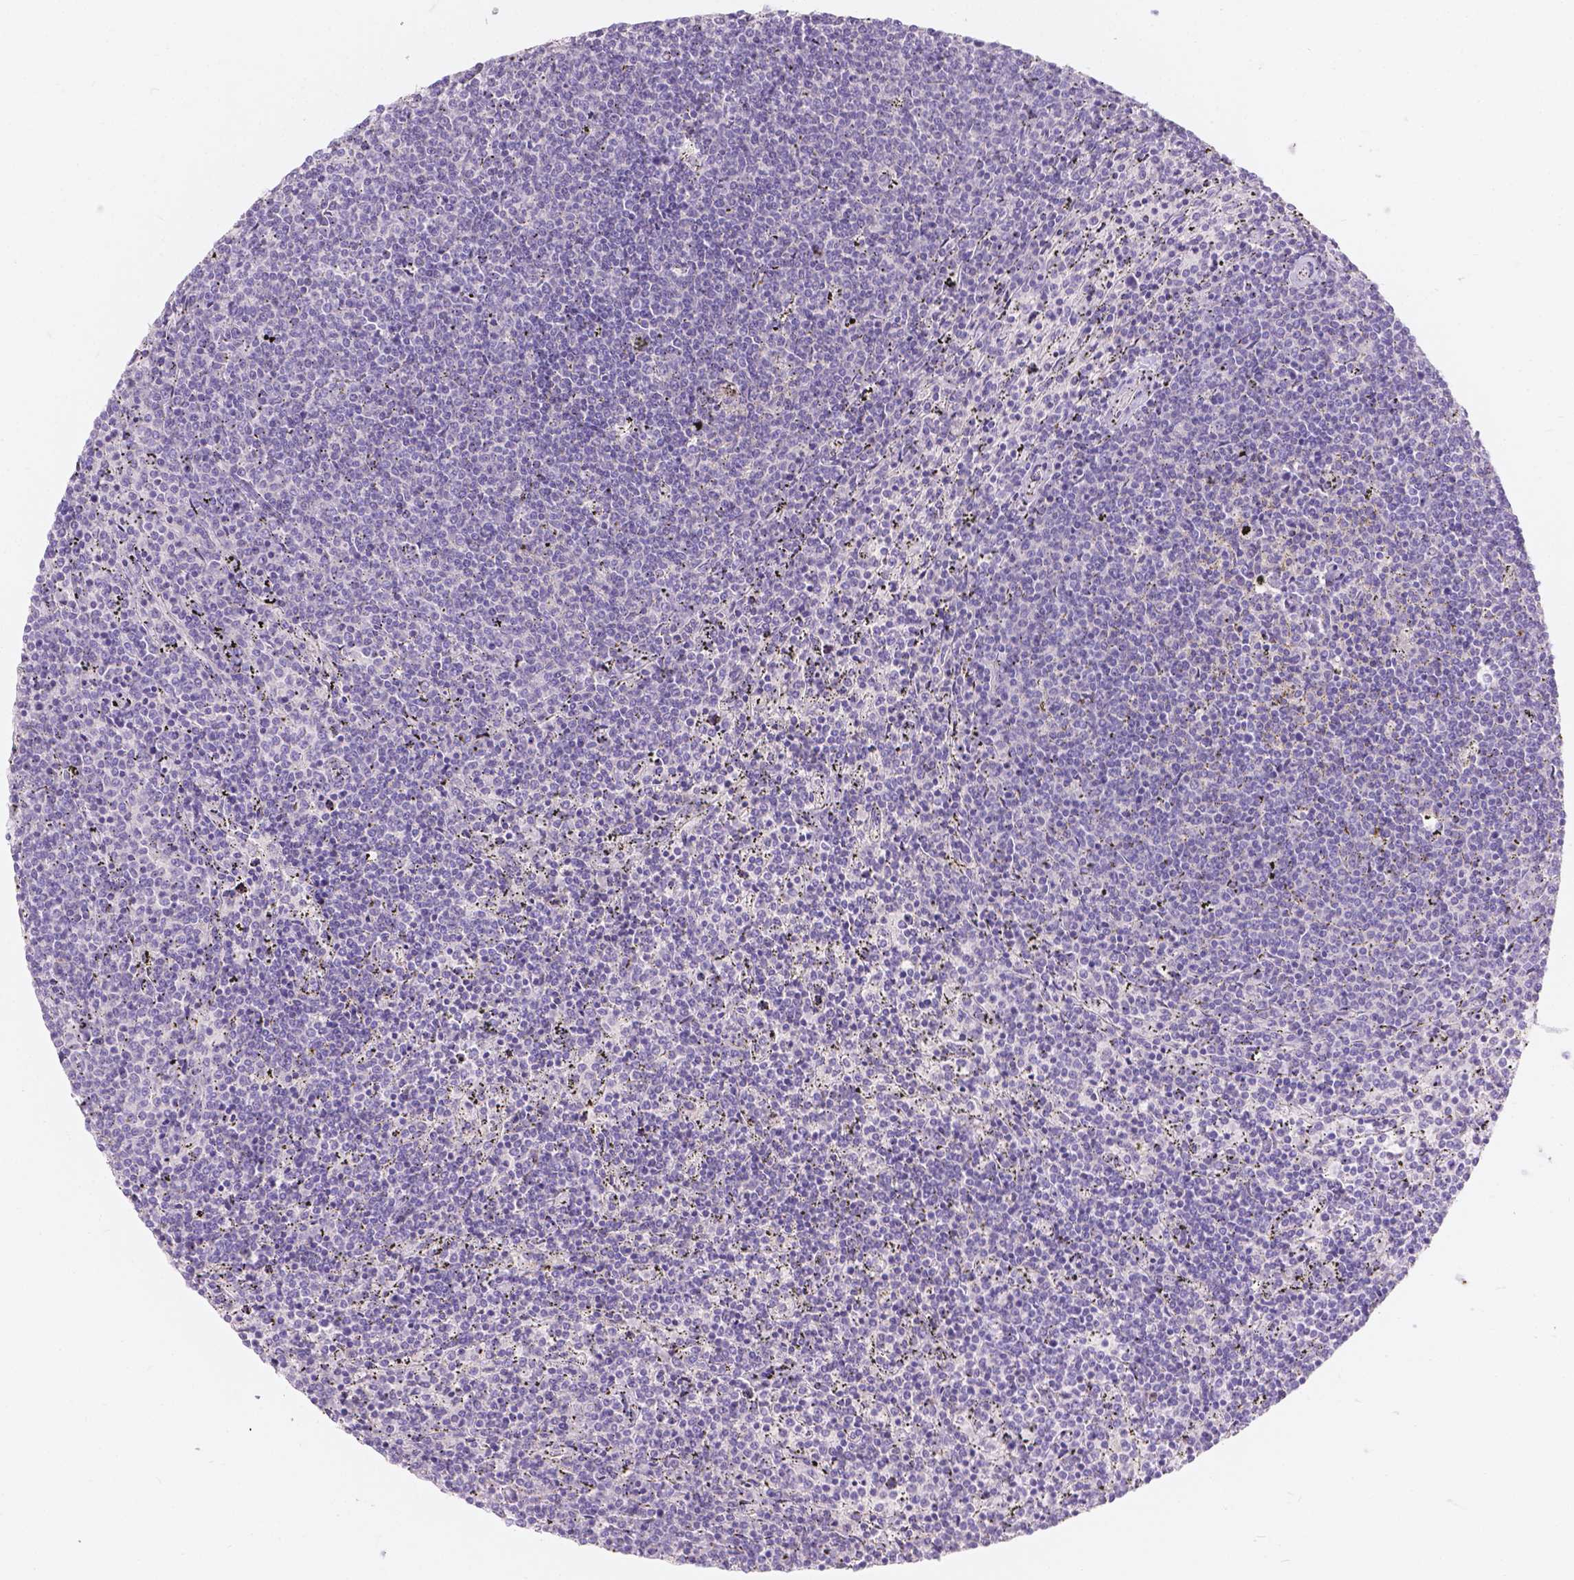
{"staining": {"intensity": "negative", "quantity": "none", "location": "none"}, "tissue": "lymphoma", "cell_type": "Tumor cells", "image_type": "cancer", "snomed": [{"axis": "morphology", "description": "Malignant lymphoma, non-Hodgkin's type, Low grade"}, {"axis": "topography", "description": "Spleen"}], "caption": "There is no significant positivity in tumor cells of low-grade malignant lymphoma, non-Hodgkin's type.", "gene": "GAL3ST2", "patient": {"sex": "female", "age": 50}}